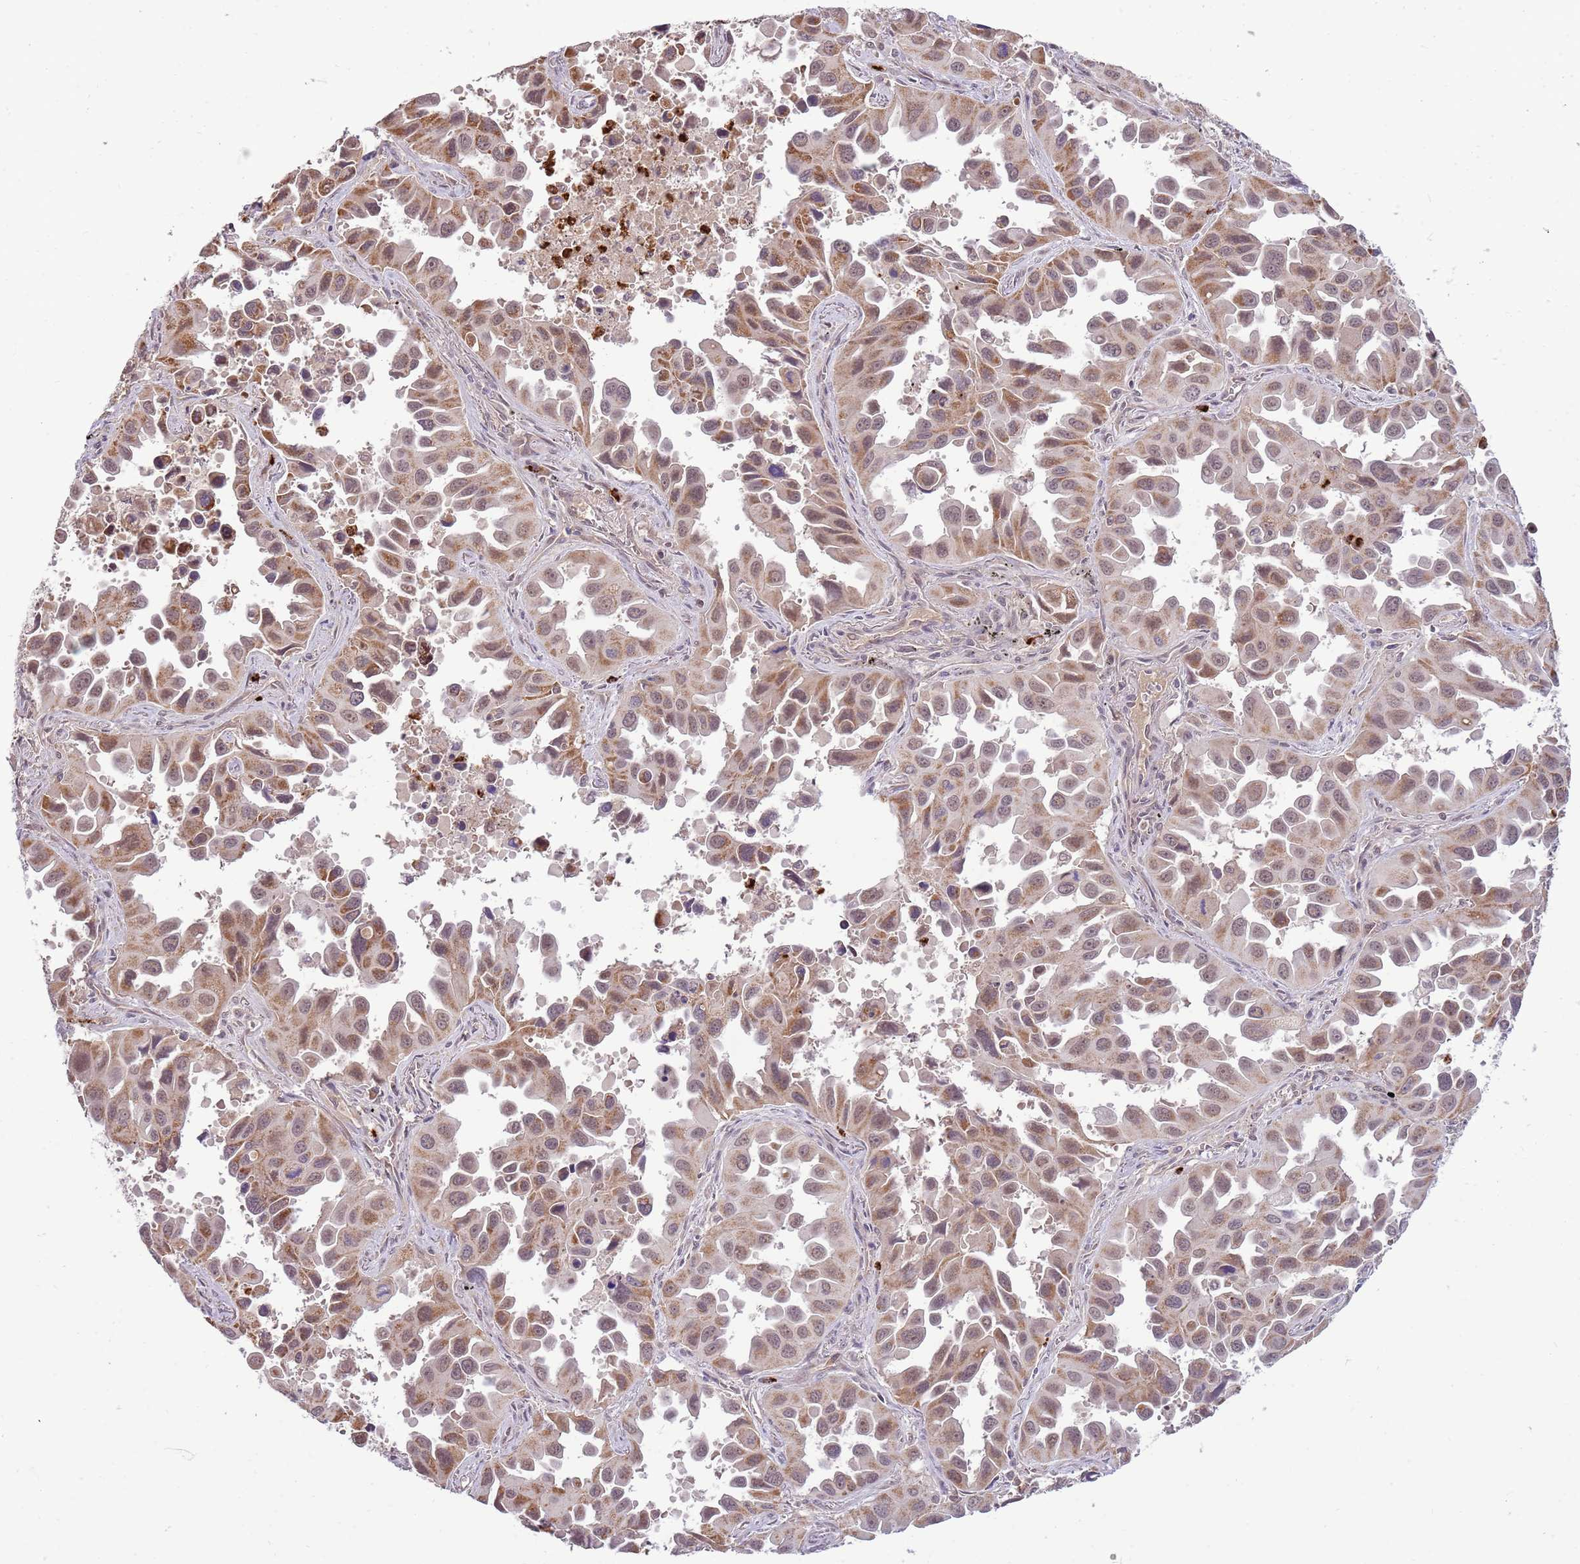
{"staining": {"intensity": "moderate", "quantity": "25%-75%", "location": "cytoplasmic/membranous,nuclear"}, "tissue": "lung cancer", "cell_type": "Tumor cells", "image_type": "cancer", "snomed": [{"axis": "morphology", "description": "Adenocarcinoma, NOS"}, {"axis": "topography", "description": "Lung"}], "caption": "Immunohistochemical staining of human lung cancer (adenocarcinoma) displays medium levels of moderate cytoplasmic/membranous and nuclear positivity in about 25%-75% of tumor cells.", "gene": "NBPF6", "patient": {"sex": "male", "age": 66}}